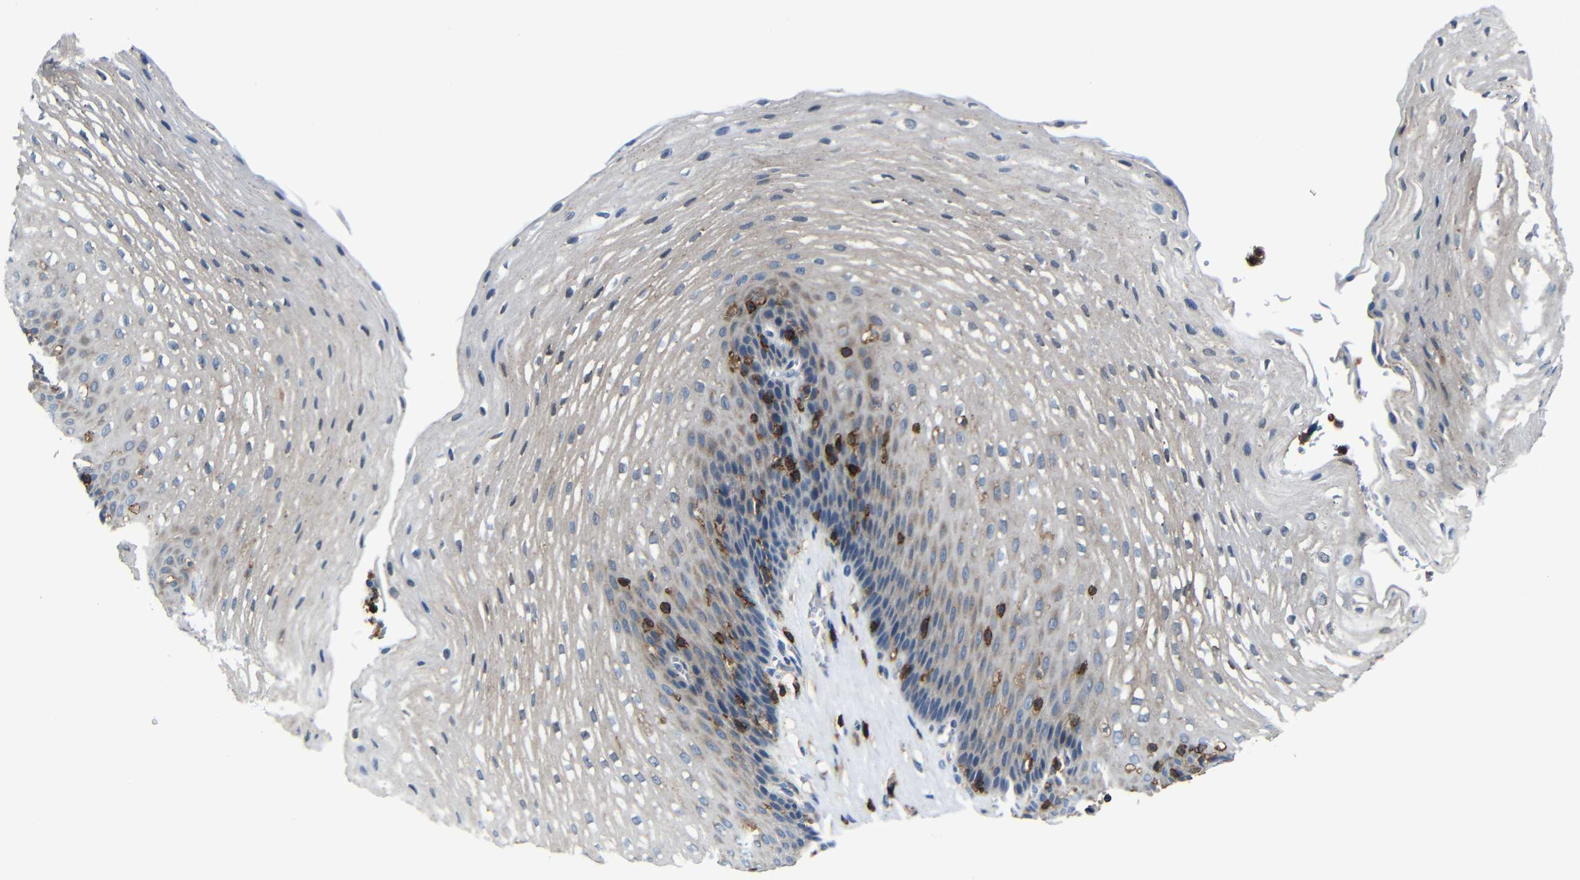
{"staining": {"intensity": "moderate", "quantity": "<25%", "location": "cytoplasmic/membranous"}, "tissue": "esophagus", "cell_type": "Squamous epithelial cells", "image_type": "normal", "snomed": [{"axis": "morphology", "description": "Normal tissue, NOS"}, {"axis": "topography", "description": "Esophagus"}], "caption": "DAB (3,3'-diaminobenzidine) immunohistochemical staining of unremarkable human esophagus demonstrates moderate cytoplasmic/membranous protein expression in approximately <25% of squamous epithelial cells.", "gene": "P2RY12", "patient": {"sex": "male", "age": 48}}